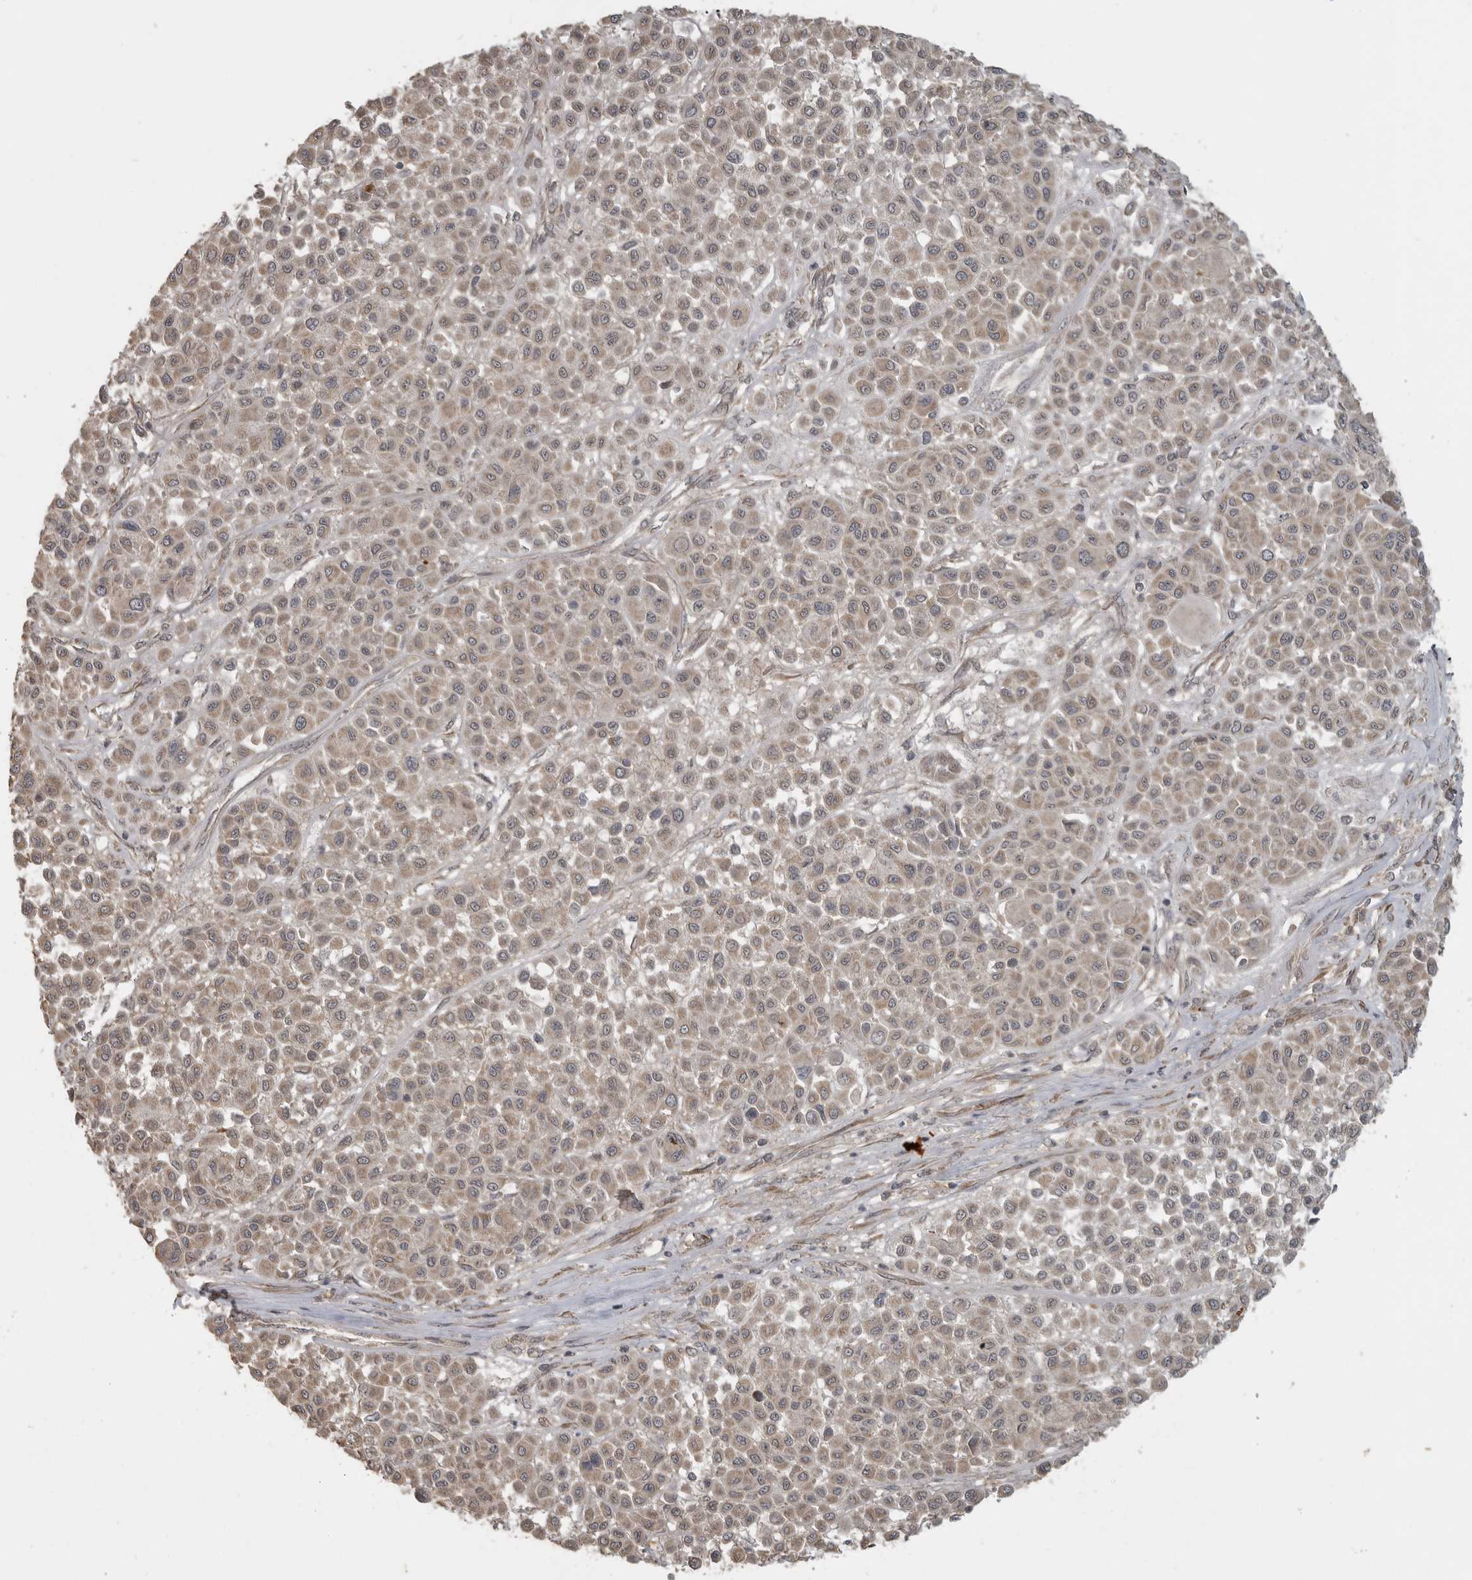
{"staining": {"intensity": "weak", "quantity": ">75%", "location": "cytoplasmic/membranous"}, "tissue": "melanoma", "cell_type": "Tumor cells", "image_type": "cancer", "snomed": [{"axis": "morphology", "description": "Malignant melanoma, Metastatic site"}, {"axis": "topography", "description": "Soft tissue"}], "caption": "This photomicrograph demonstrates immunohistochemistry (IHC) staining of human malignant melanoma (metastatic site), with low weak cytoplasmic/membranous staining in approximately >75% of tumor cells.", "gene": "LLGL1", "patient": {"sex": "male", "age": 41}}